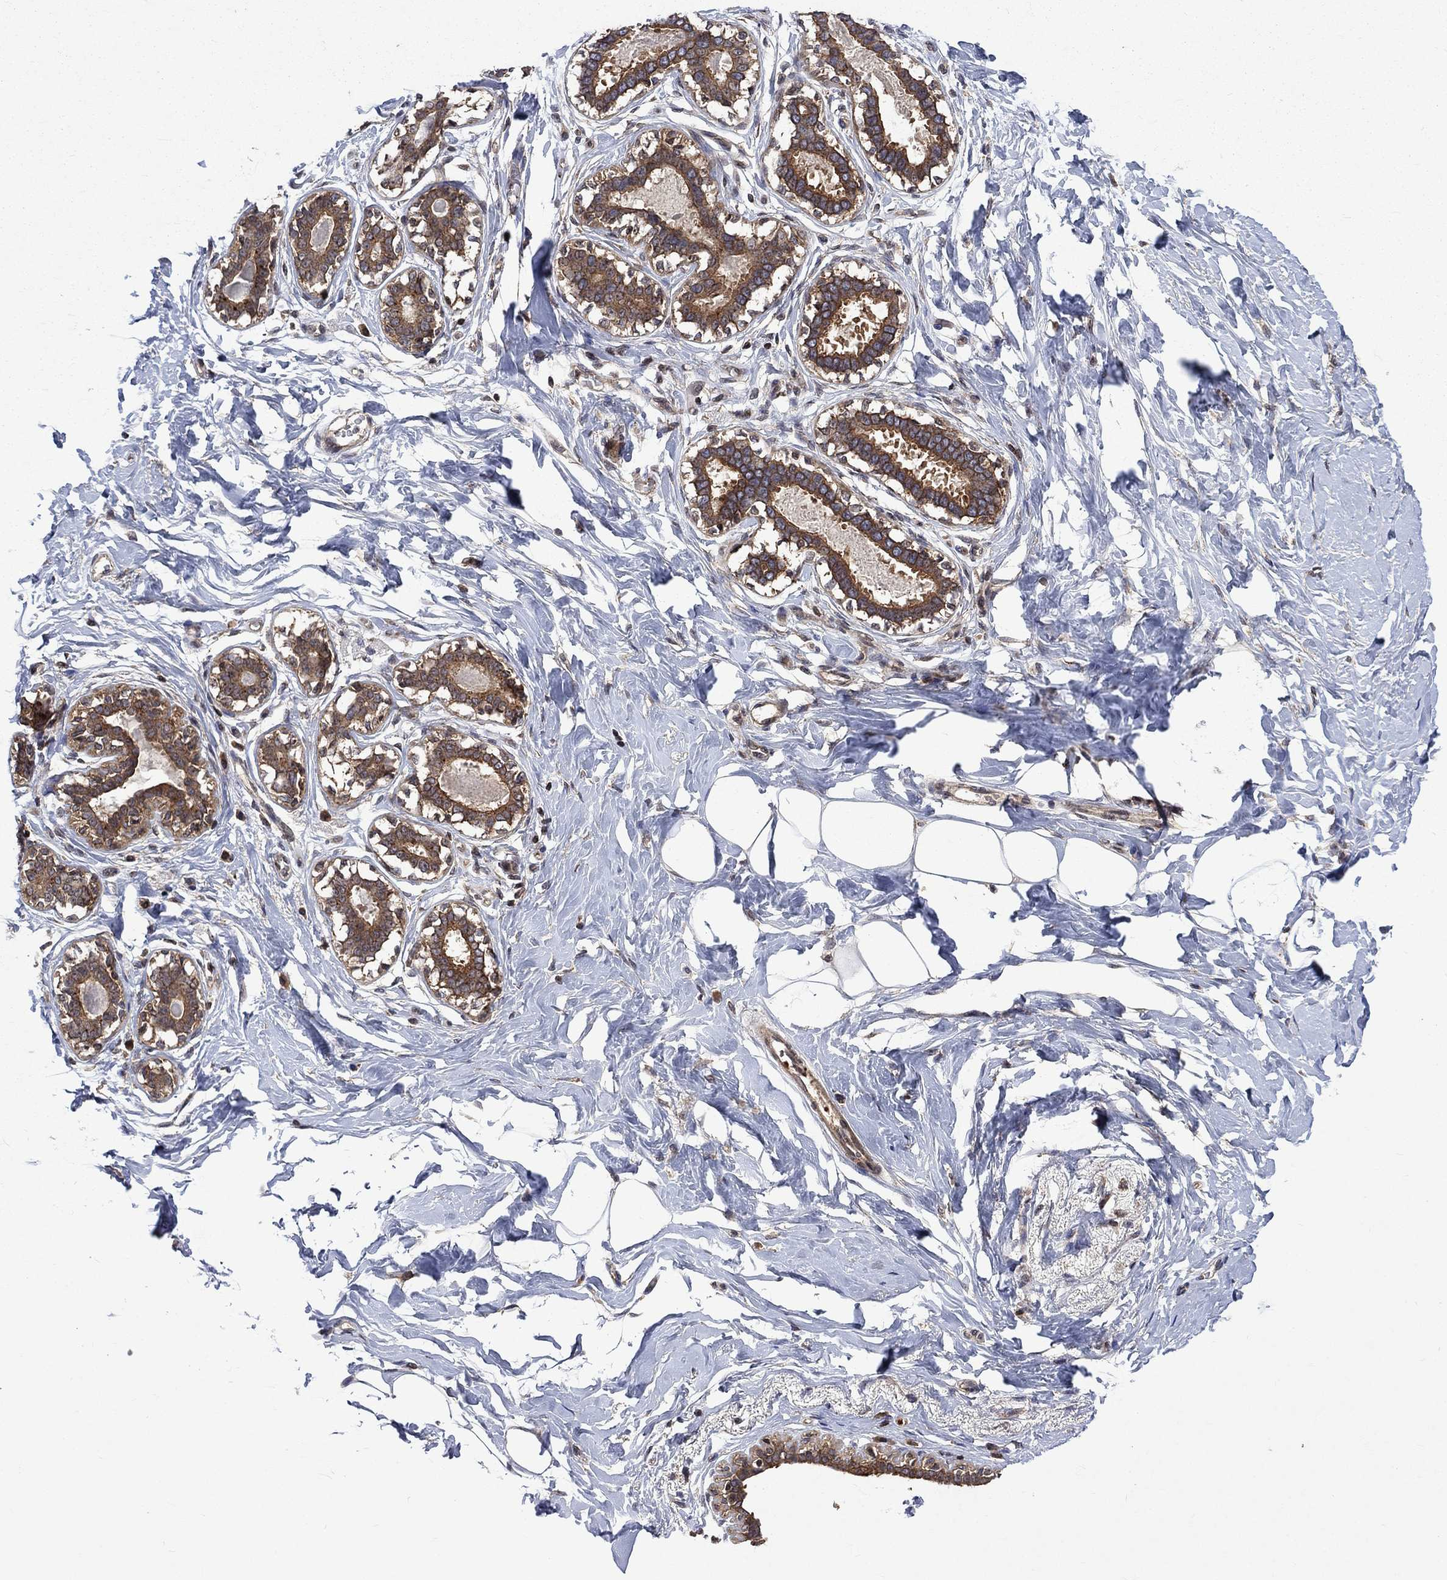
{"staining": {"intensity": "negative", "quantity": "none", "location": "none"}, "tissue": "breast", "cell_type": "Adipocytes", "image_type": "normal", "snomed": [{"axis": "morphology", "description": "Normal tissue, NOS"}, {"axis": "morphology", "description": "Lobular carcinoma, in situ"}, {"axis": "topography", "description": "Breast"}], "caption": "An image of human breast is negative for staining in adipocytes. (Immunohistochemistry, brightfield microscopy, high magnification).", "gene": "TMEM33", "patient": {"sex": "female", "age": 35}}